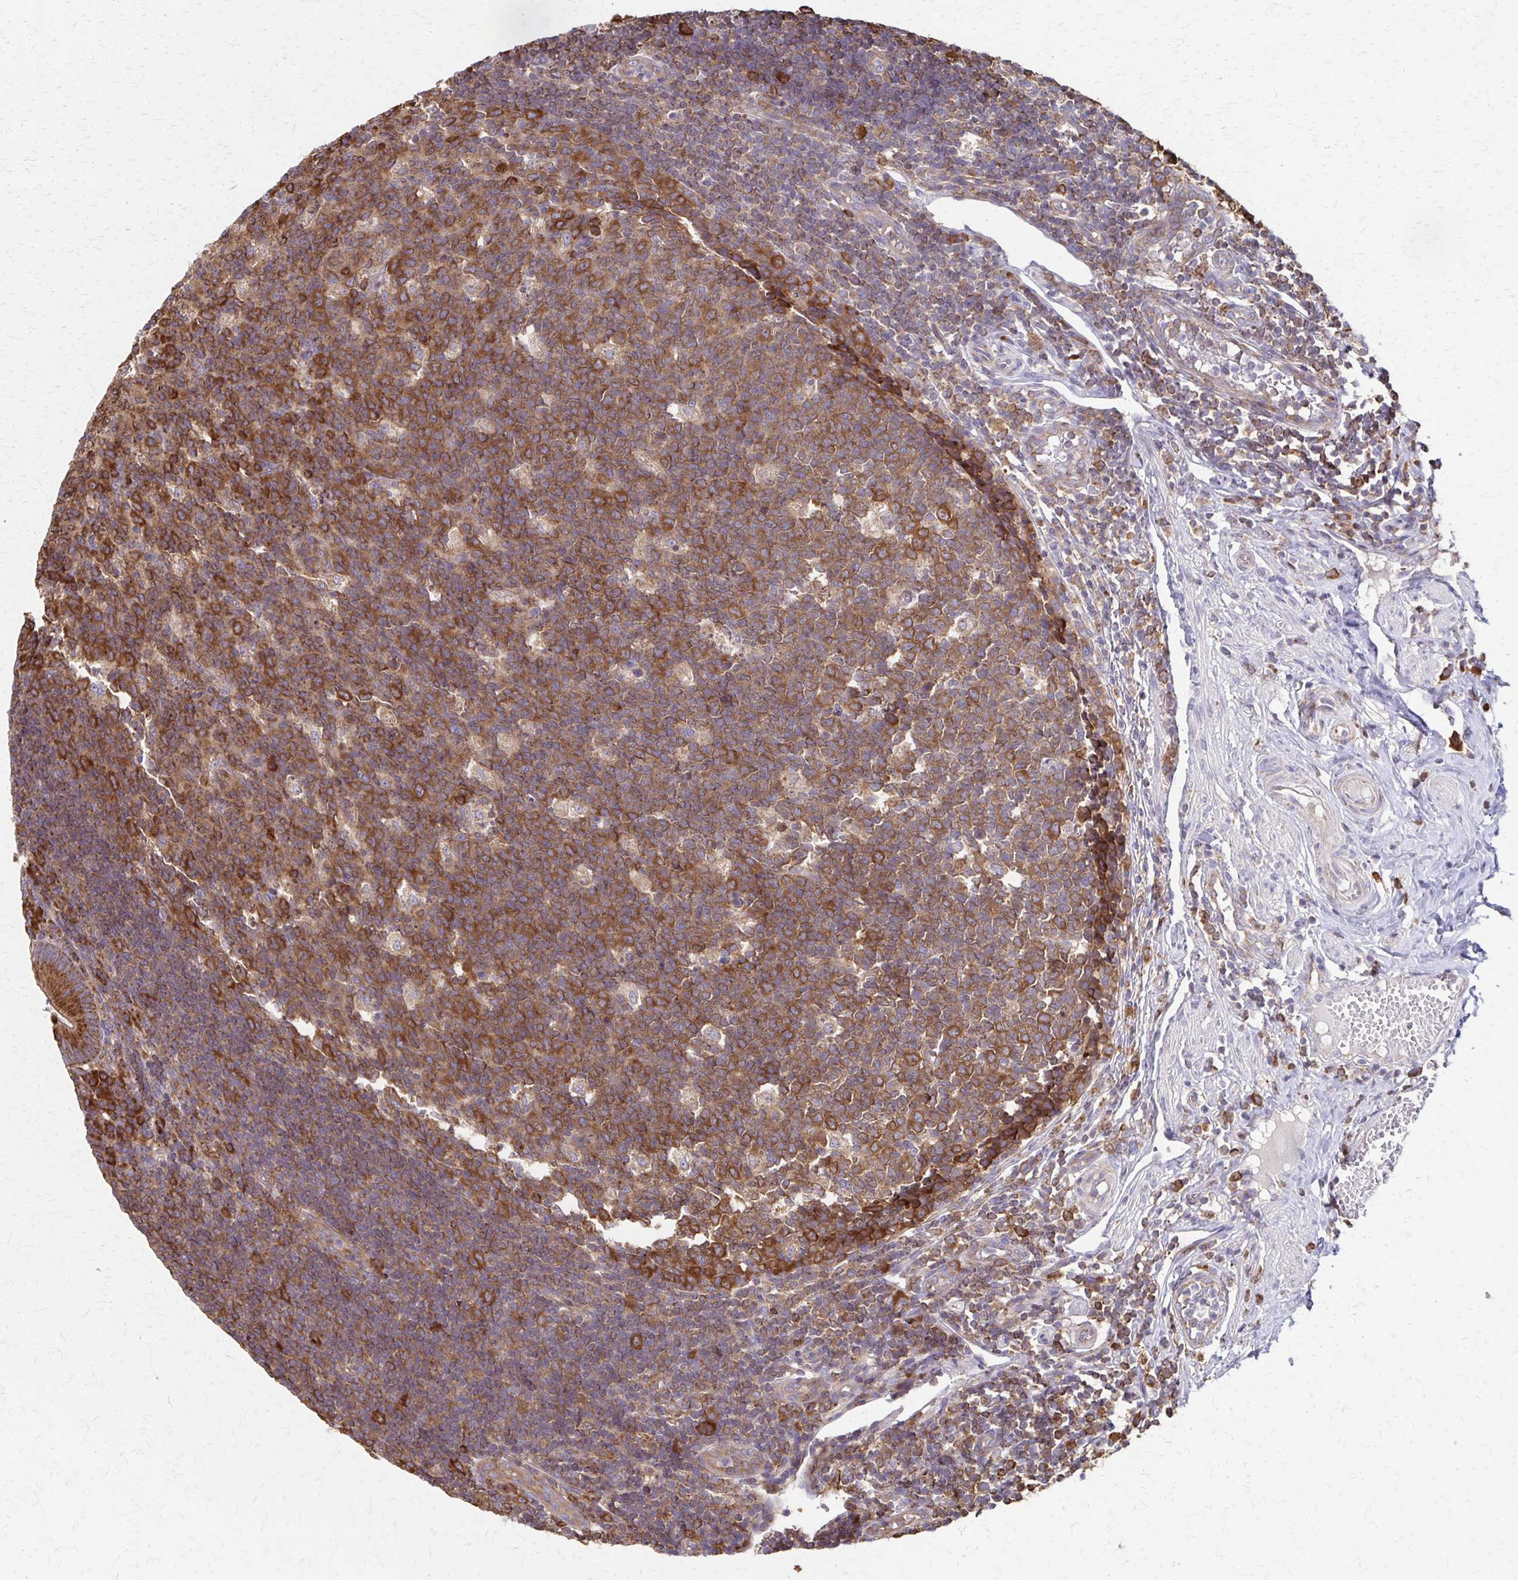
{"staining": {"intensity": "strong", "quantity": ">75%", "location": "cytoplasmic/membranous"}, "tissue": "appendix", "cell_type": "Glandular cells", "image_type": "normal", "snomed": [{"axis": "morphology", "description": "Normal tissue, NOS"}, {"axis": "topography", "description": "Appendix"}], "caption": "IHC photomicrograph of normal appendix: appendix stained using immunohistochemistry exhibits high levels of strong protein expression localized specifically in the cytoplasmic/membranous of glandular cells, appearing as a cytoplasmic/membranous brown color.", "gene": "EEF2", "patient": {"sex": "male", "age": 18}}